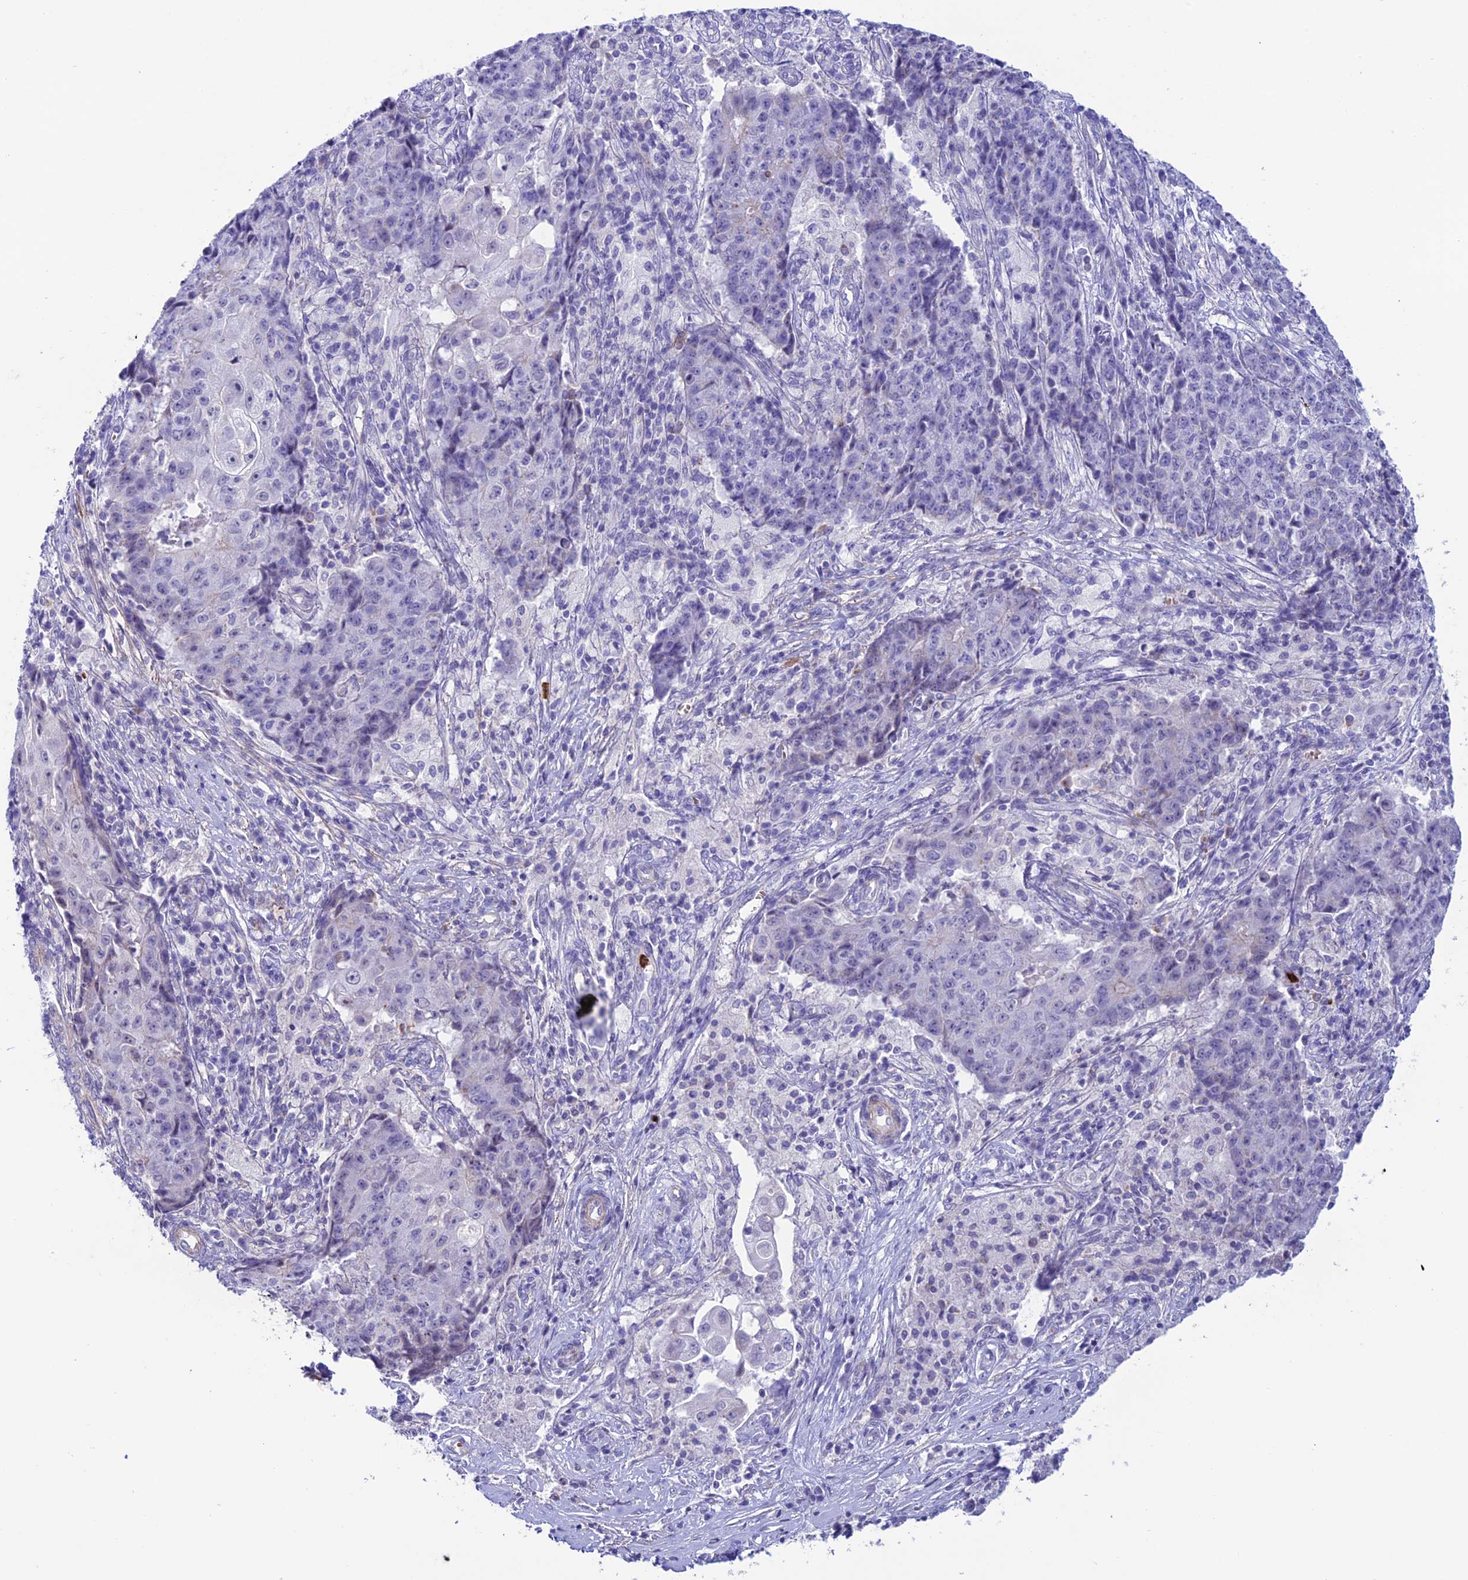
{"staining": {"intensity": "negative", "quantity": "none", "location": "none"}, "tissue": "ovarian cancer", "cell_type": "Tumor cells", "image_type": "cancer", "snomed": [{"axis": "morphology", "description": "Carcinoma, endometroid"}, {"axis": "topography", "description": "Ovary"}], "caption": "DAB (3,3'-diaminobenzidine) immunohistochemical staining of ovarian cancer demonstrates no significant staining in tumor cells.", "gene": "COL6A6", "patient": {"sex": "female", "age": 42}}